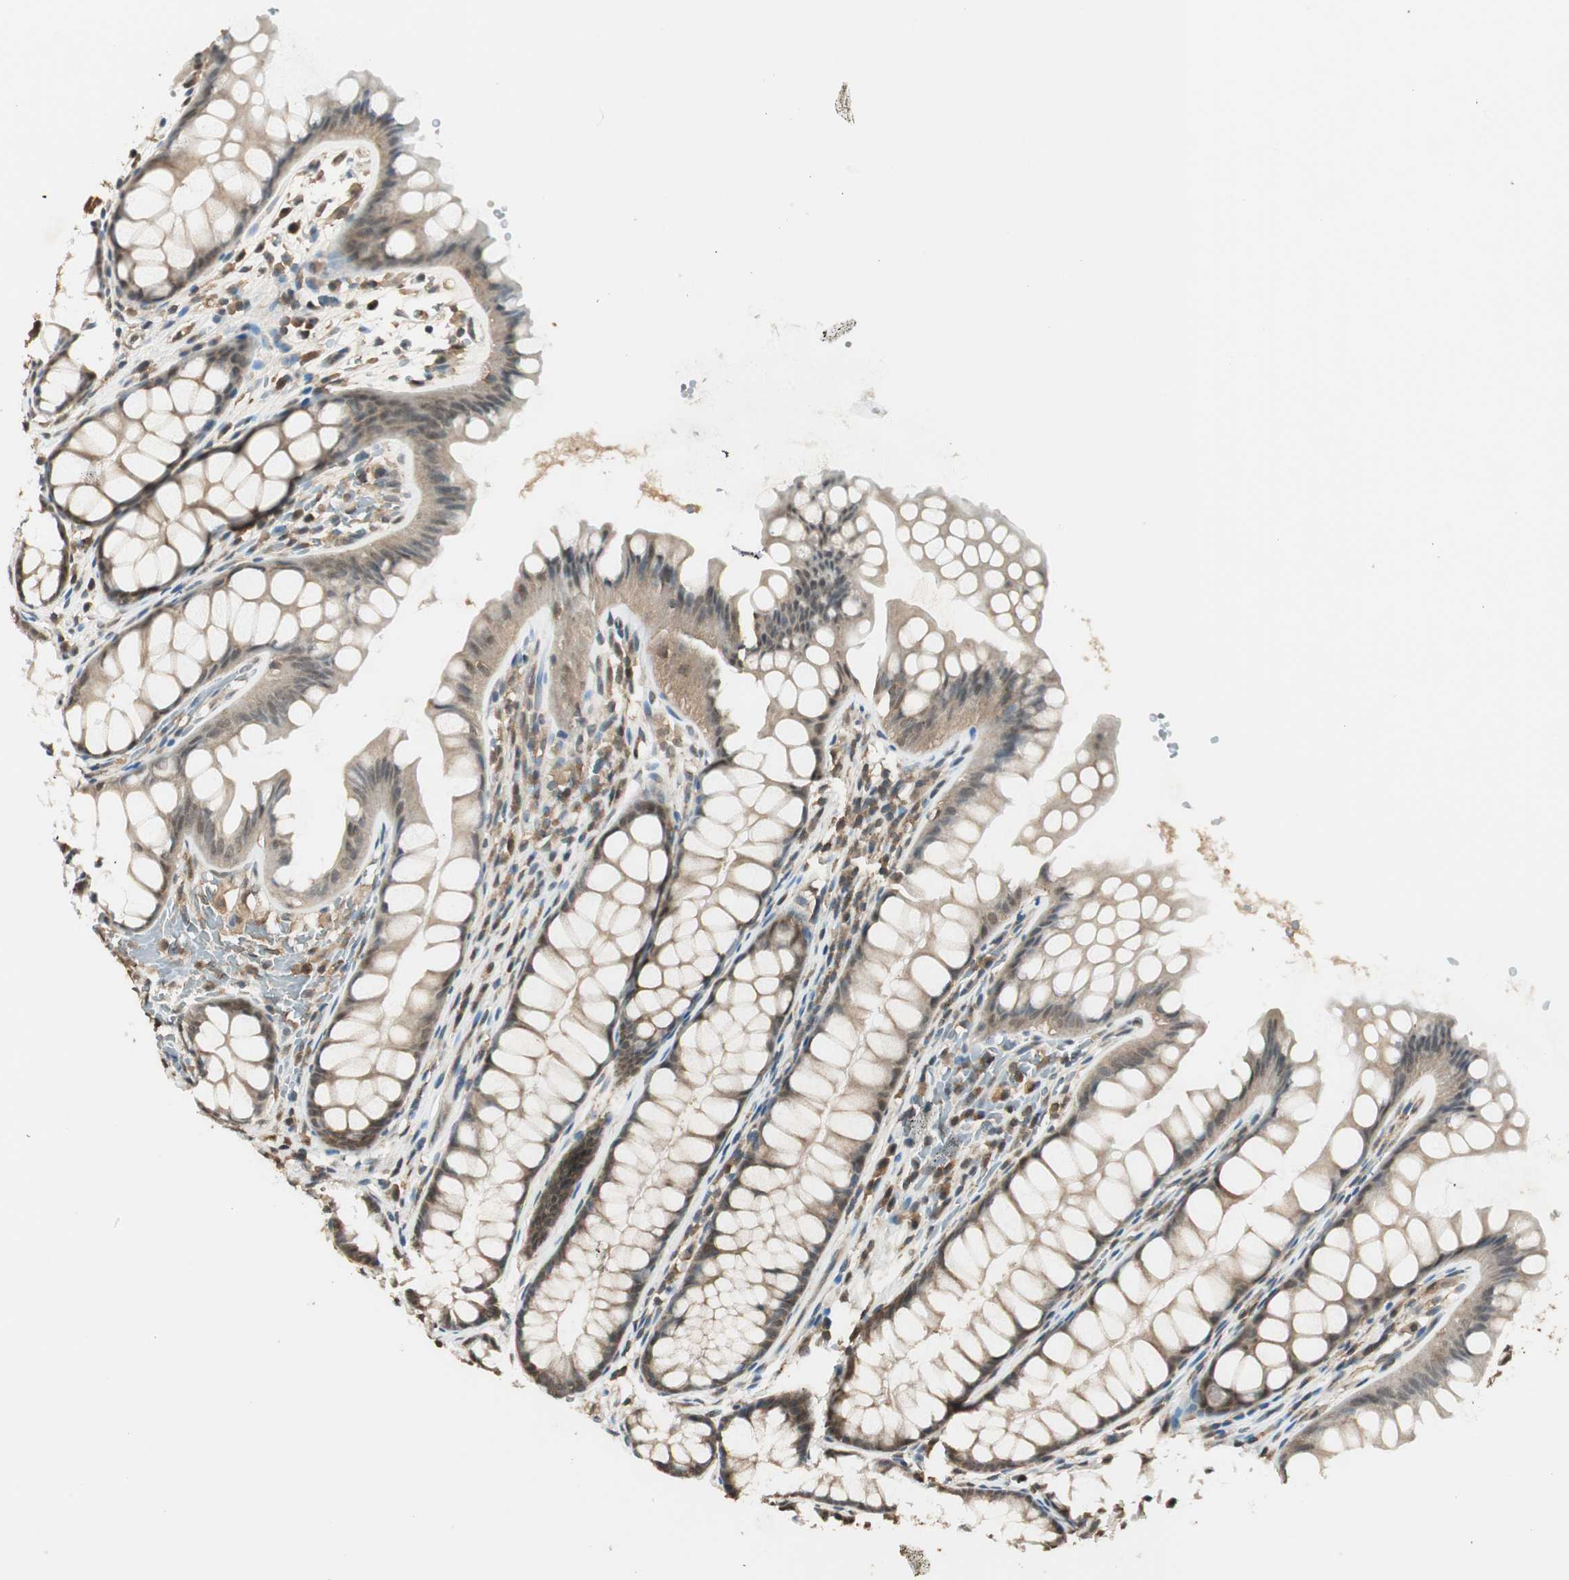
{"staining": {"intensity": "weak", "quantity": ">75%", "location": "cytoplasmic/membranous"}, "tissue": "colon", "cell_type": "Endothelial cells", "image_type": "normal", "snomed": [{"axis": "morphology", "description": "Normal tissue, NOS"}, {"axis": "topography", "description": "Colon"}], "caption": "Brown immunohistochemical staining in benign colon demonstrates weak cytoplasmic/membranous expression in about >75% of endothelial cells. (Brightfield microscopy of DAB IHC at high magnification).", "gene": "USP5", "patient": {"sex": "female", "age": 55}}